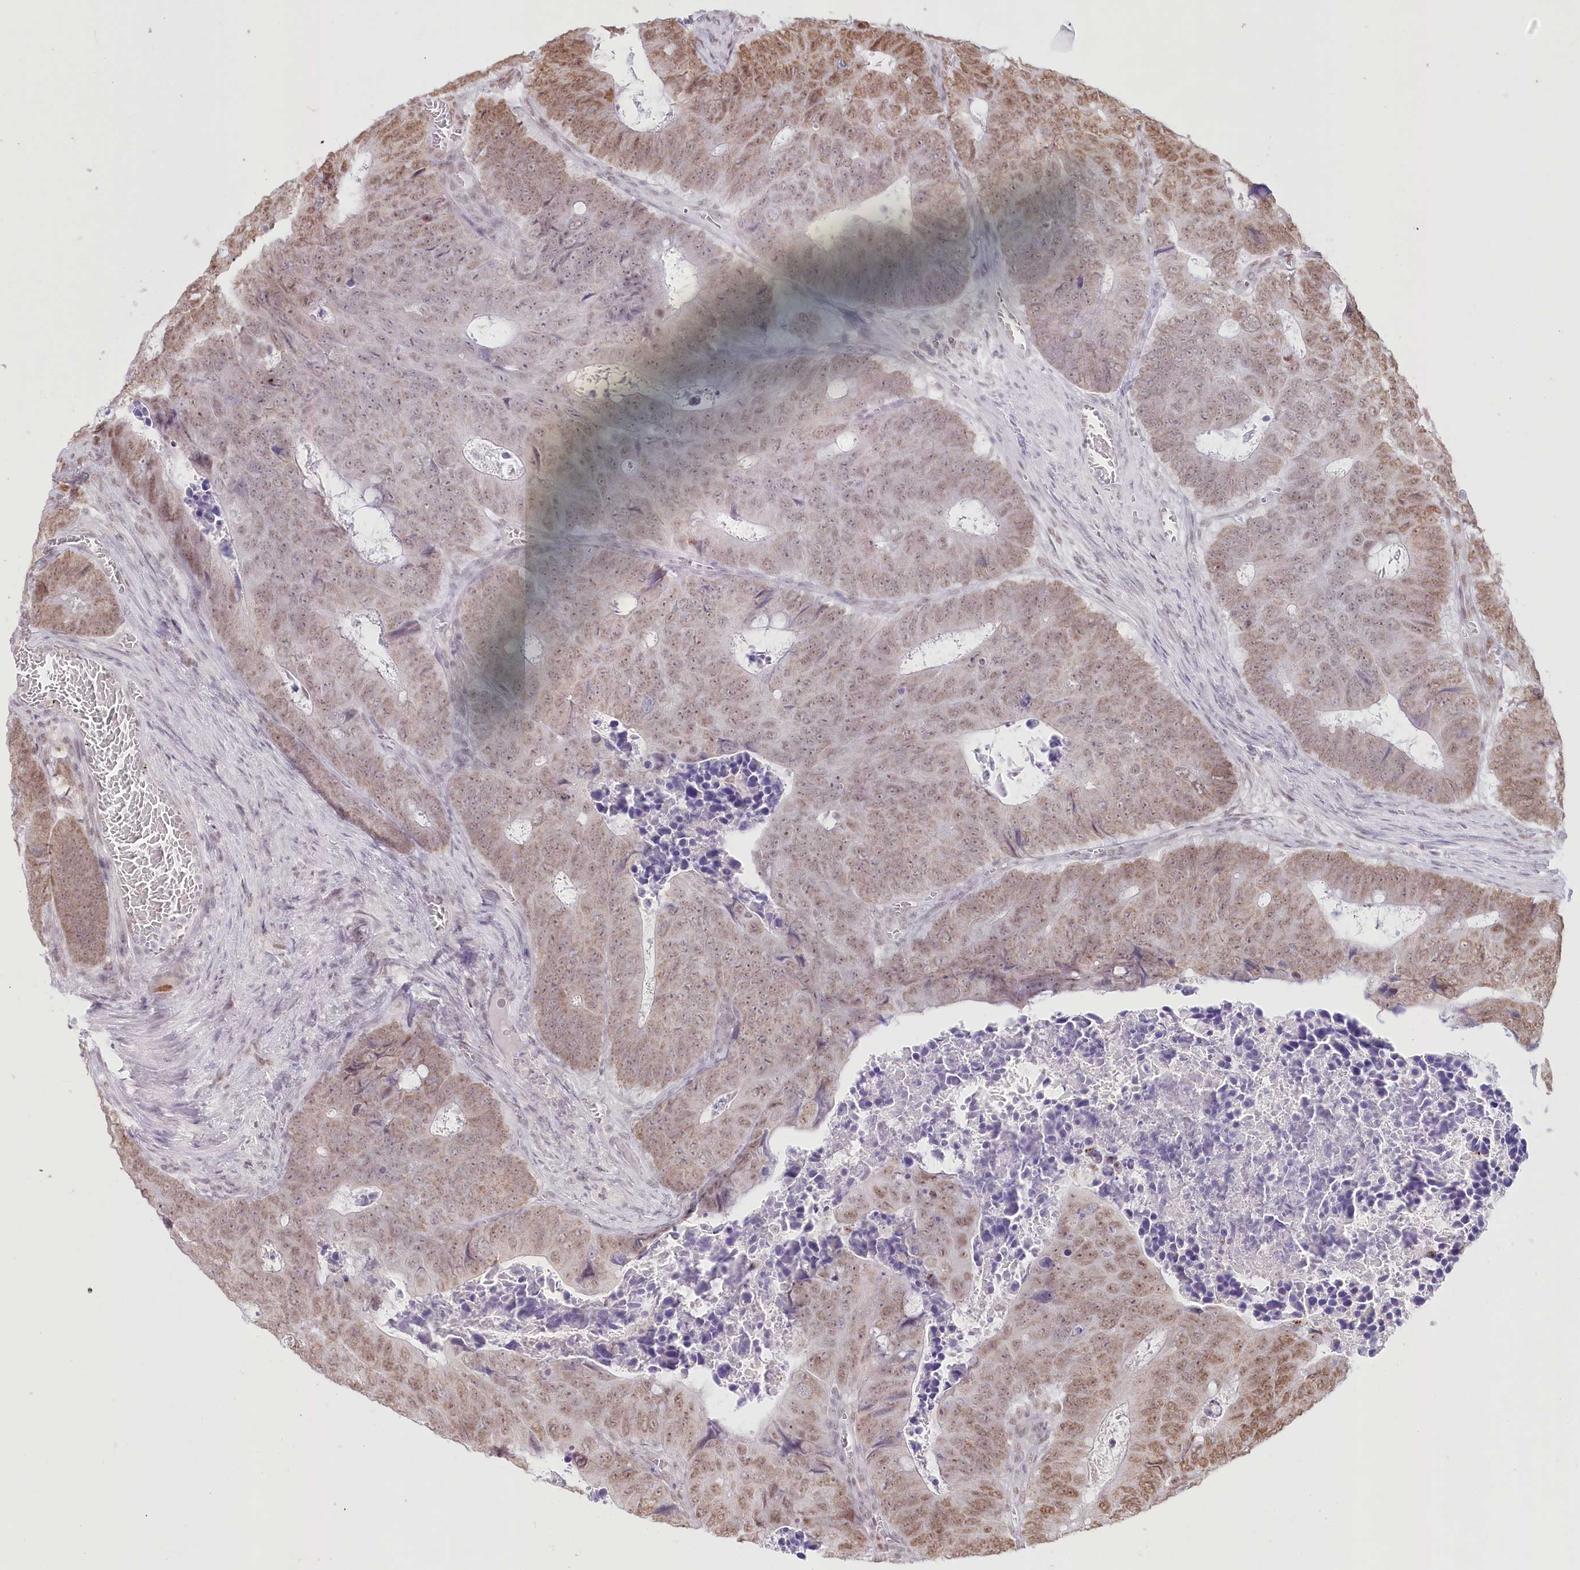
{"staining": {"intensity": "moderate", "quantity": ">75%", "location": "nuclear"}, "tissue": "colorectal cancer", "cell_type": "Tumor cells", "image_type": "cancer", "snomed": [{"axis": "morphology", "description": "Adenocarcinoma, NOS"}, {"axis": "topography", "description": "Colon"}], "caption": "An image of human colorectal cancer stained for a protein displays moderate nuclear brown staining in tumor cells. The protein of interest is shown in brown color, while the nuclei are stained blue.", "gene": "PYURF", "patient": {"sex": "male", "age": 87}}